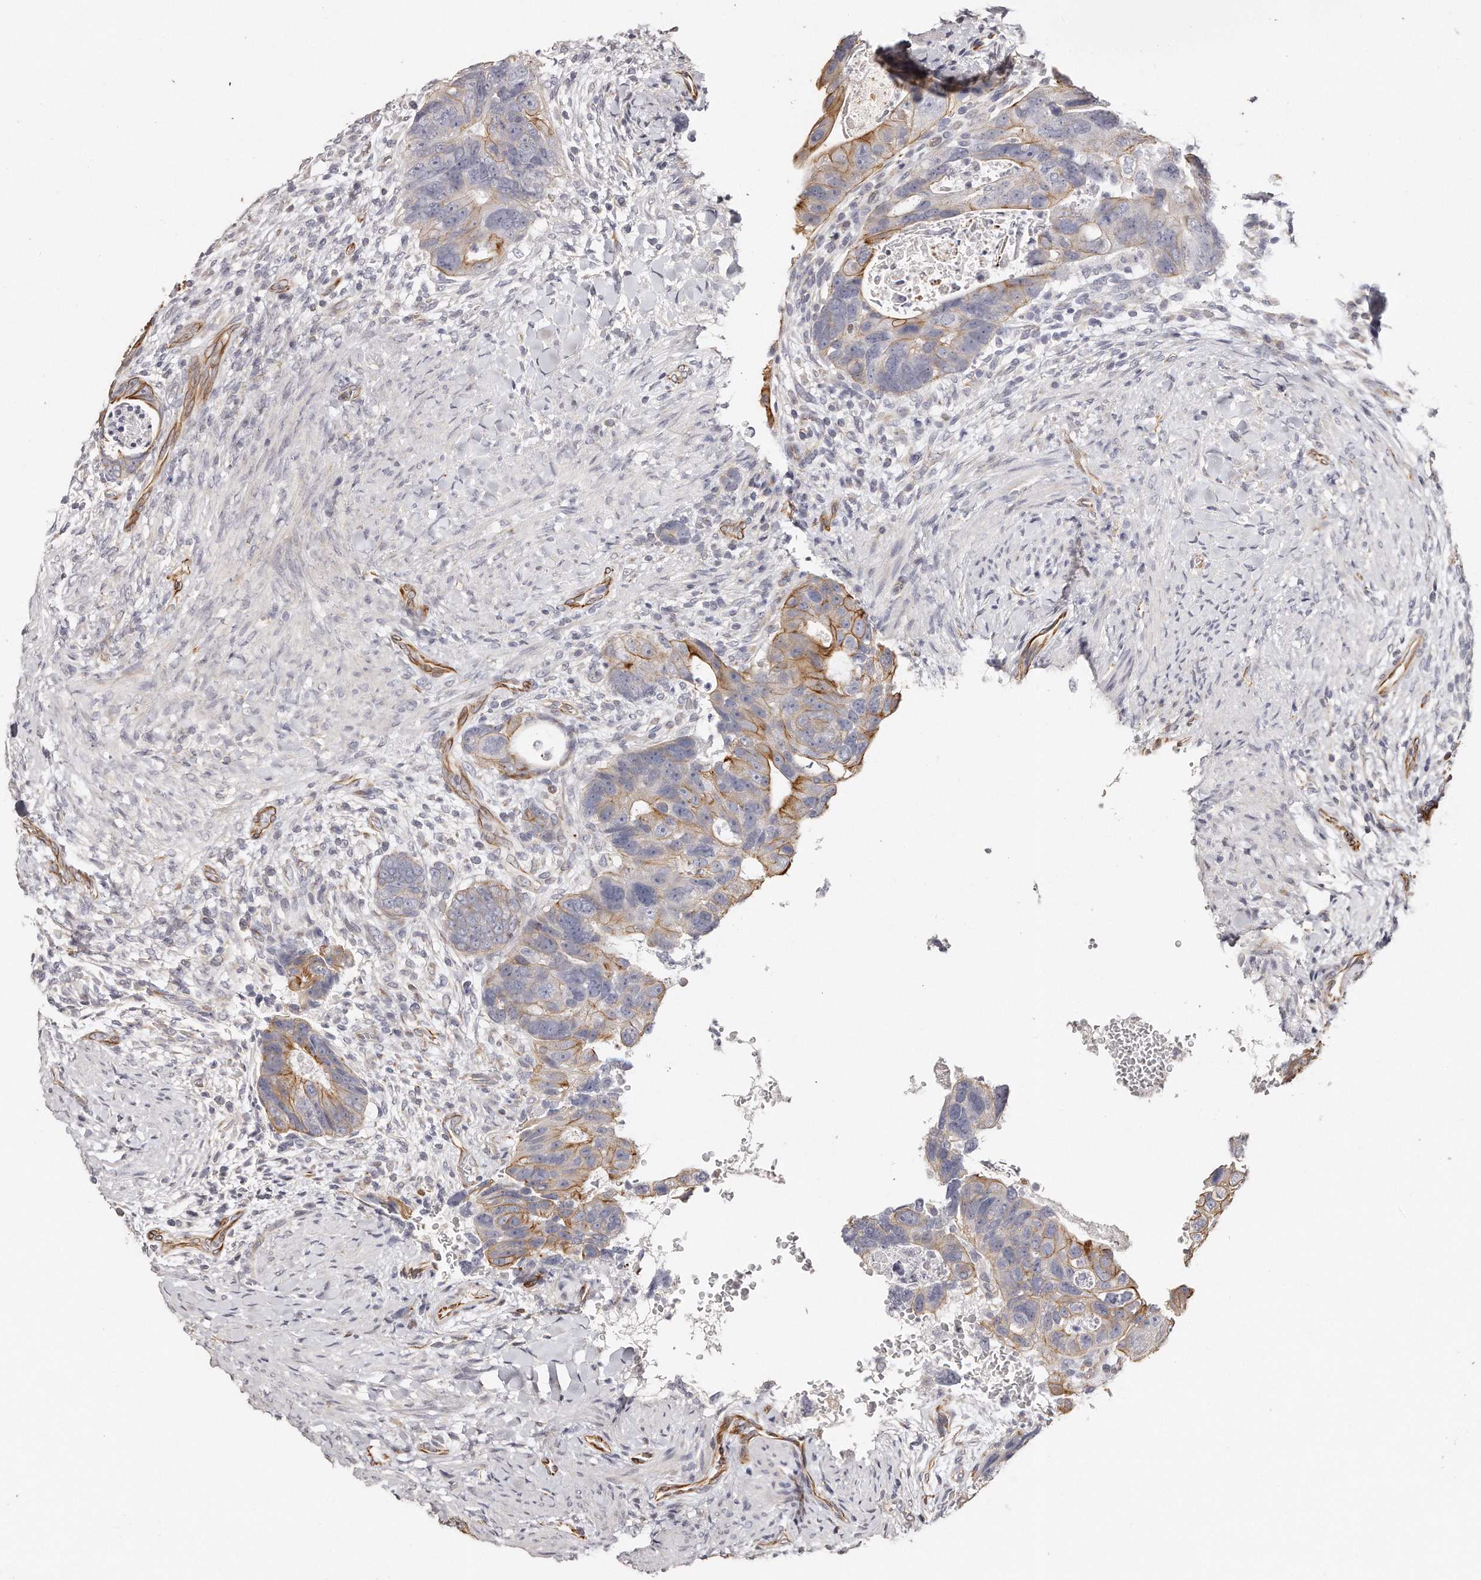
{"staining": {"intensity": "moderate", "quantity": "25%-75%", "location": "cytoplasmic/membranous"}, "tissue": "colorectal cancer", "cell_type": "Tumor cells", "image_type": "cancer", "snomed": [{"axis": "morphology", "description": "Adenocarcinoma, NOS"}, {"axis": "topography", "description": "Rectum"}], "caption": "High-power microscopy captured an immunohistochemistry (IHC) histopathology image of colorectal cancer (adenocarcinoma), revealing moderate cytoplasmic/membranous positivity in about 25%-75% of tumor cells.", "gene": "ZYG11A", "patient": {"sex": "male", "age": 59}}